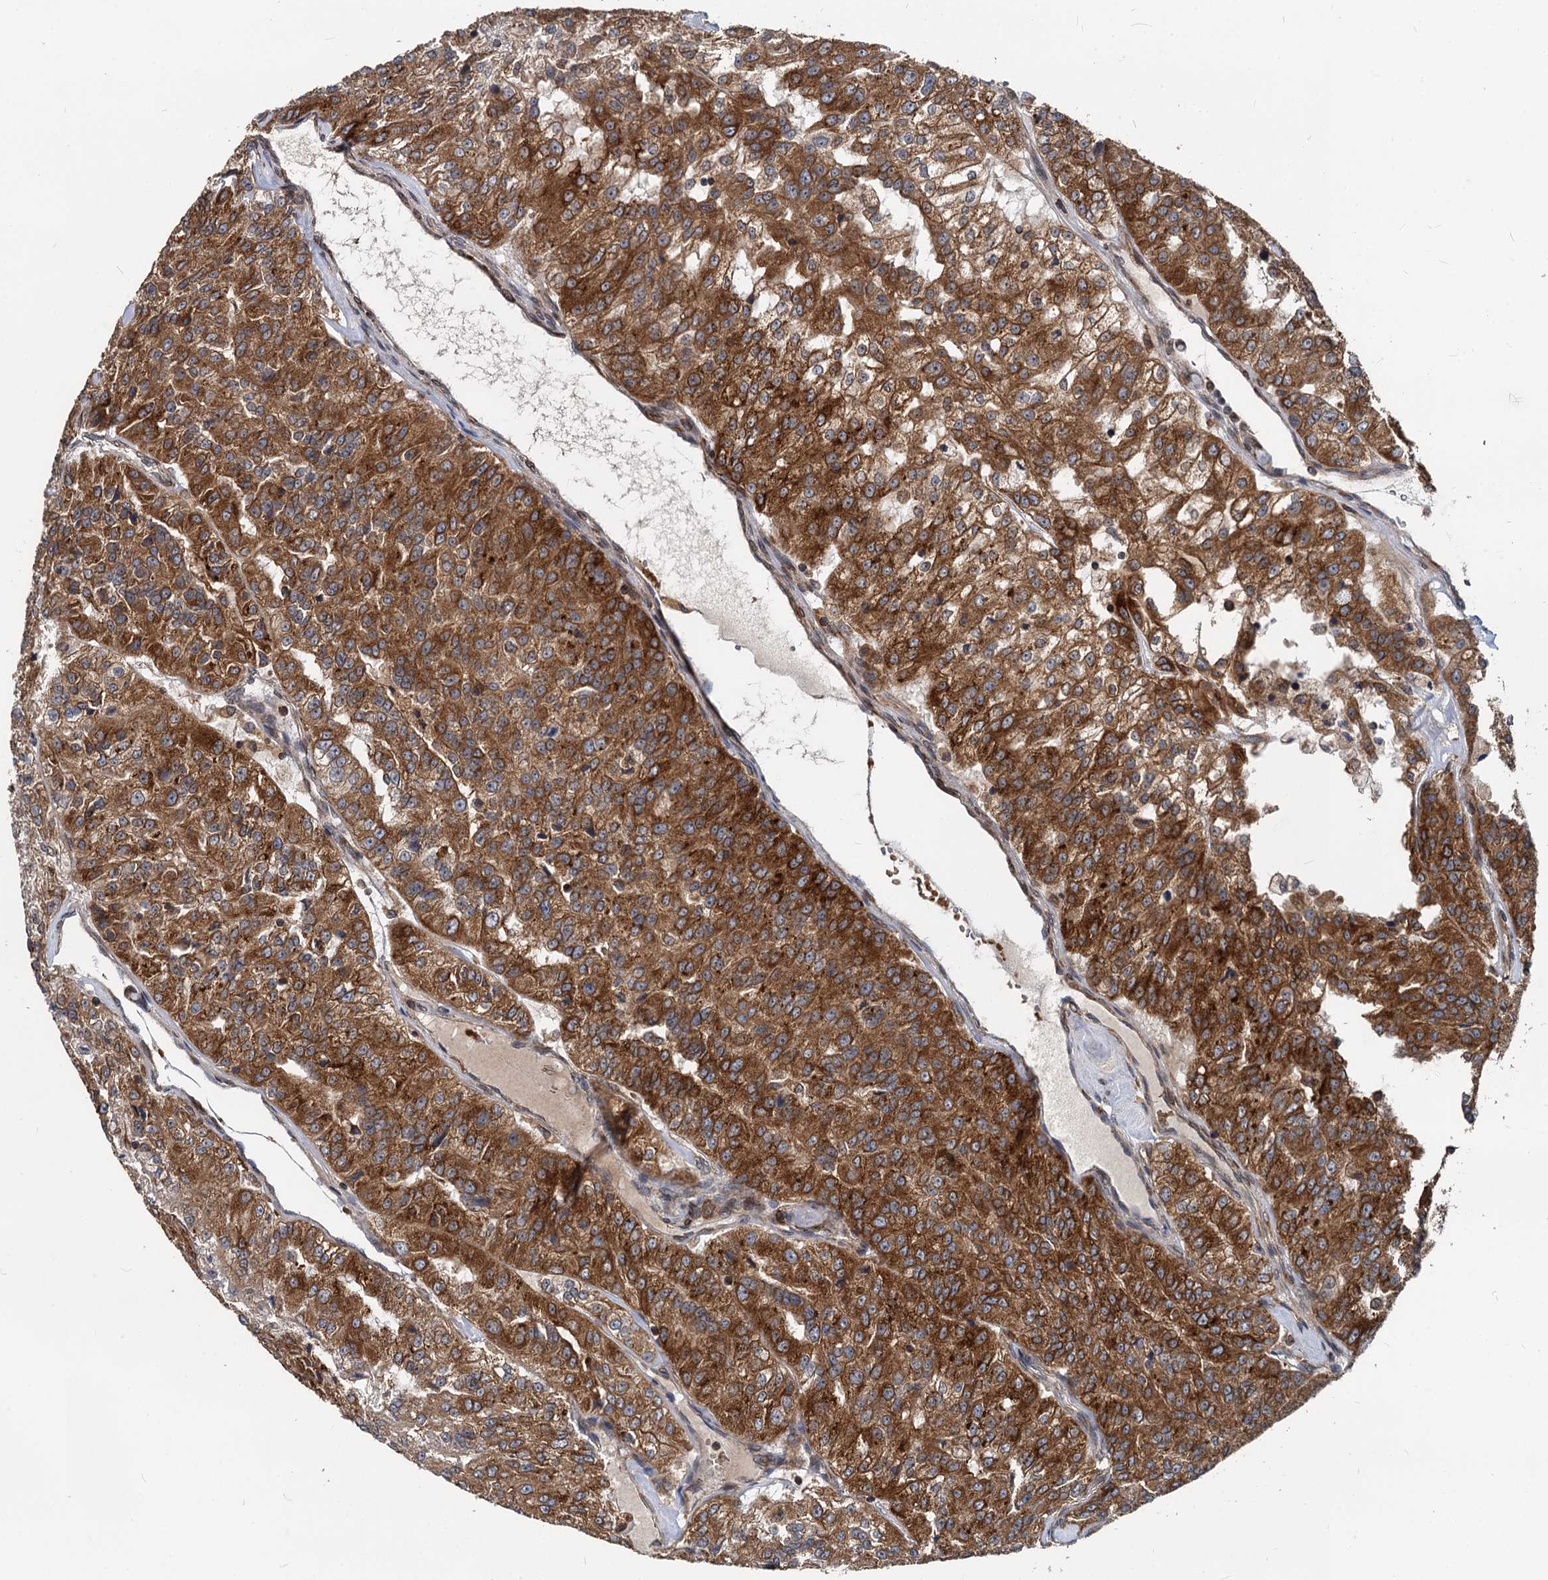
{"staining": {"intensity": "strong", "quantity": ">75%", "location": "cytoplasmic/membranous"}, "tissue": "renal cancer", "cell_type": "Tumor cells", "image_type": "cancer", "snomed": [{"axis": "morphology", "description": "Adenocarcinoma, NOS"}, {"axis": "topography", "description": "Kidney"}], "caption": "Renal cancer stained with IHC displays strong cytoplasmic/membranous positivity in about >75% of tumor cells.", "gene": "STIM1", "patient": {"sex": "female", "age": 63}}